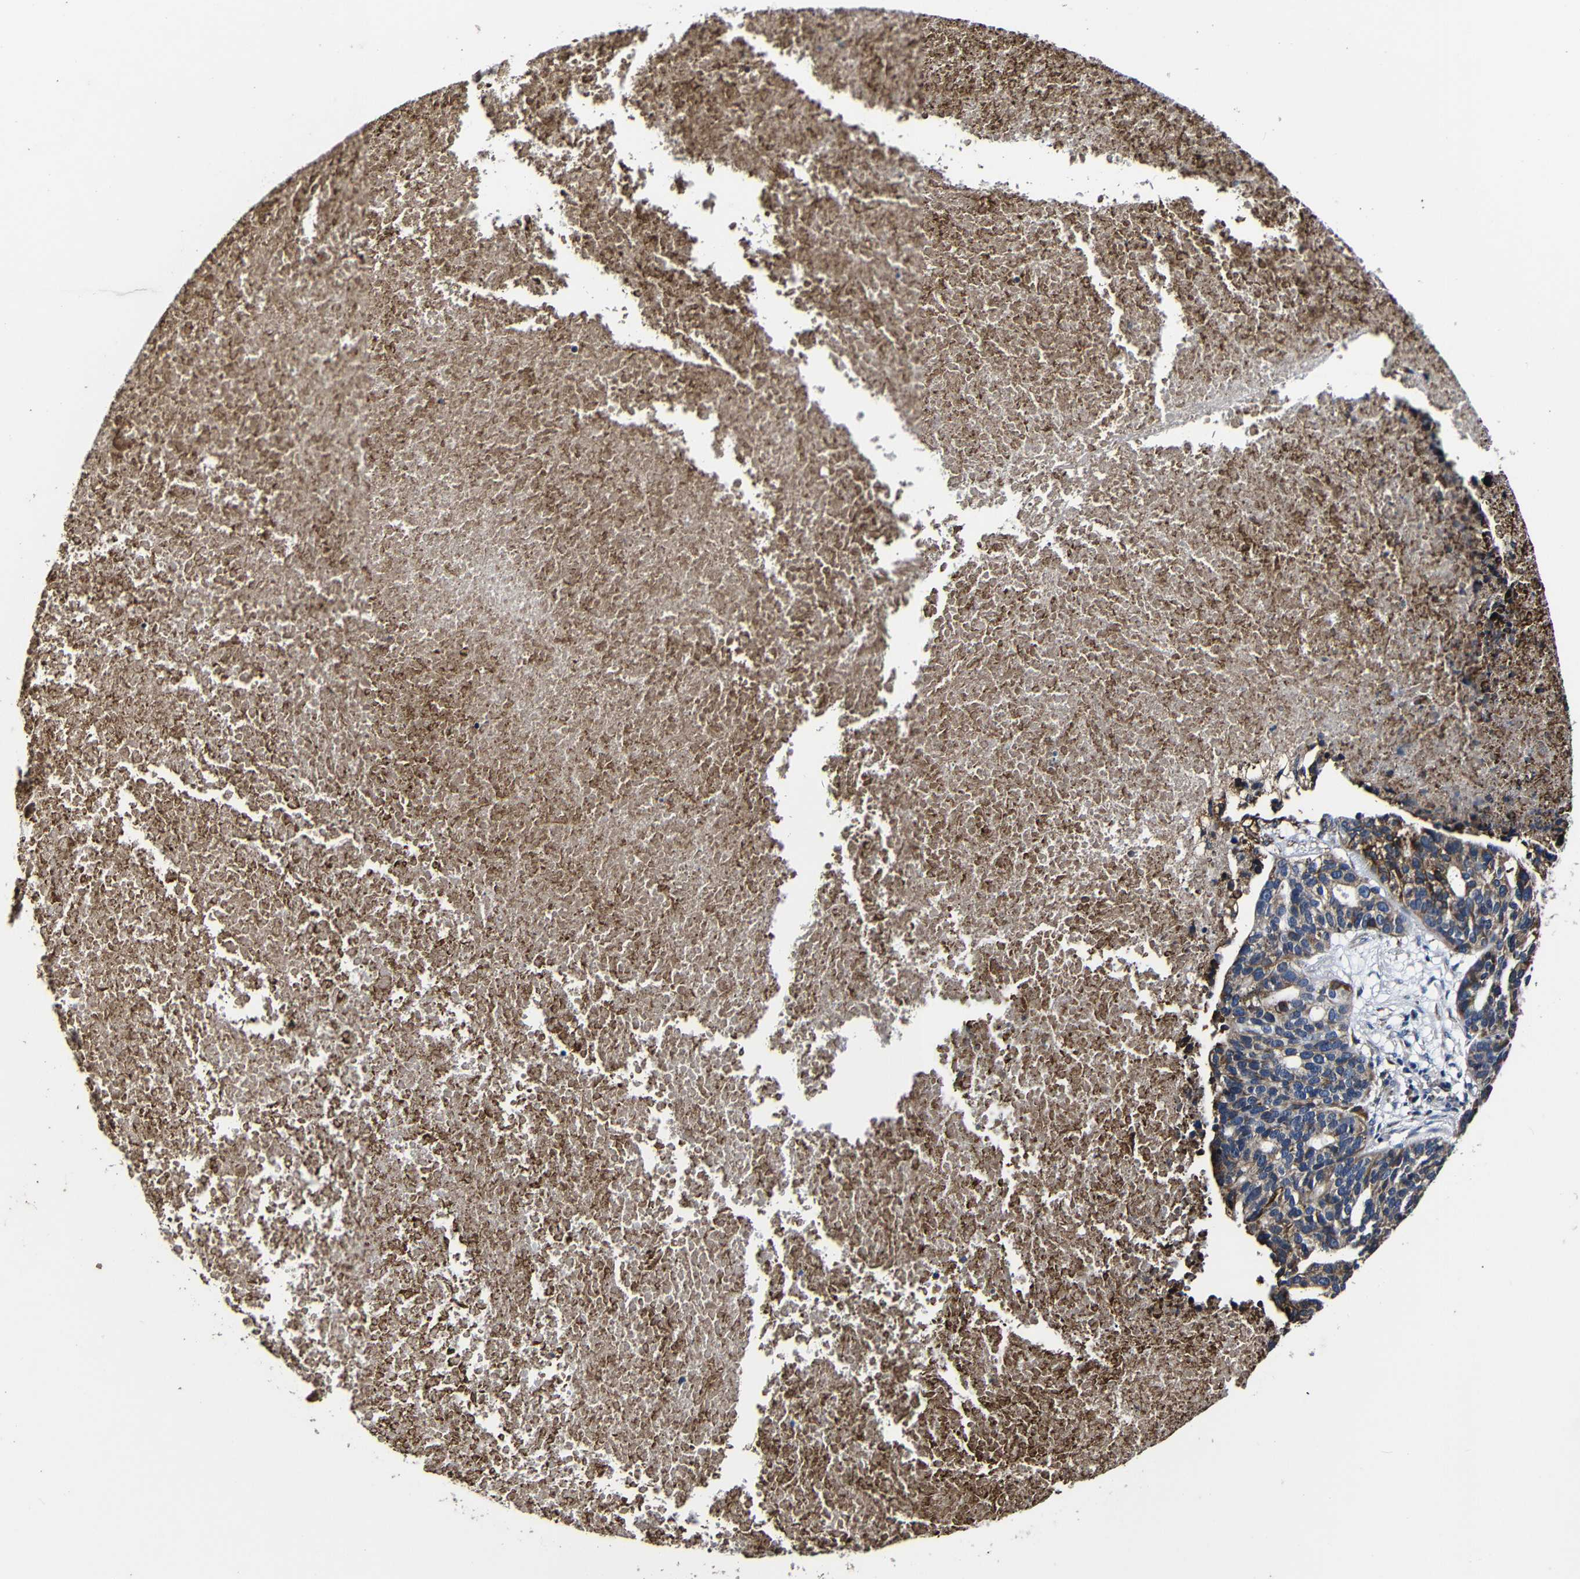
{"staining": {"intensity": "moderate", "quantity": ">75%", "location": "cytoplasmic/membranous"}, "tissue": "ovarian cancer", "cell_type": "Tumor cells", "image_type": "cancer", "snomed": [{"axis": "morphology", "description": "Cystadenocarcinoma, serous, NOS"}, {"axis": "topography", "description": "Ovary"}], "caption": "Ovarian serous cystadenocarcinoma stained with a protein marker demonstrates moderate staining in tumor cells.", "gene": "SCN9A", "patient": {"sex": "female", "age": 59}}